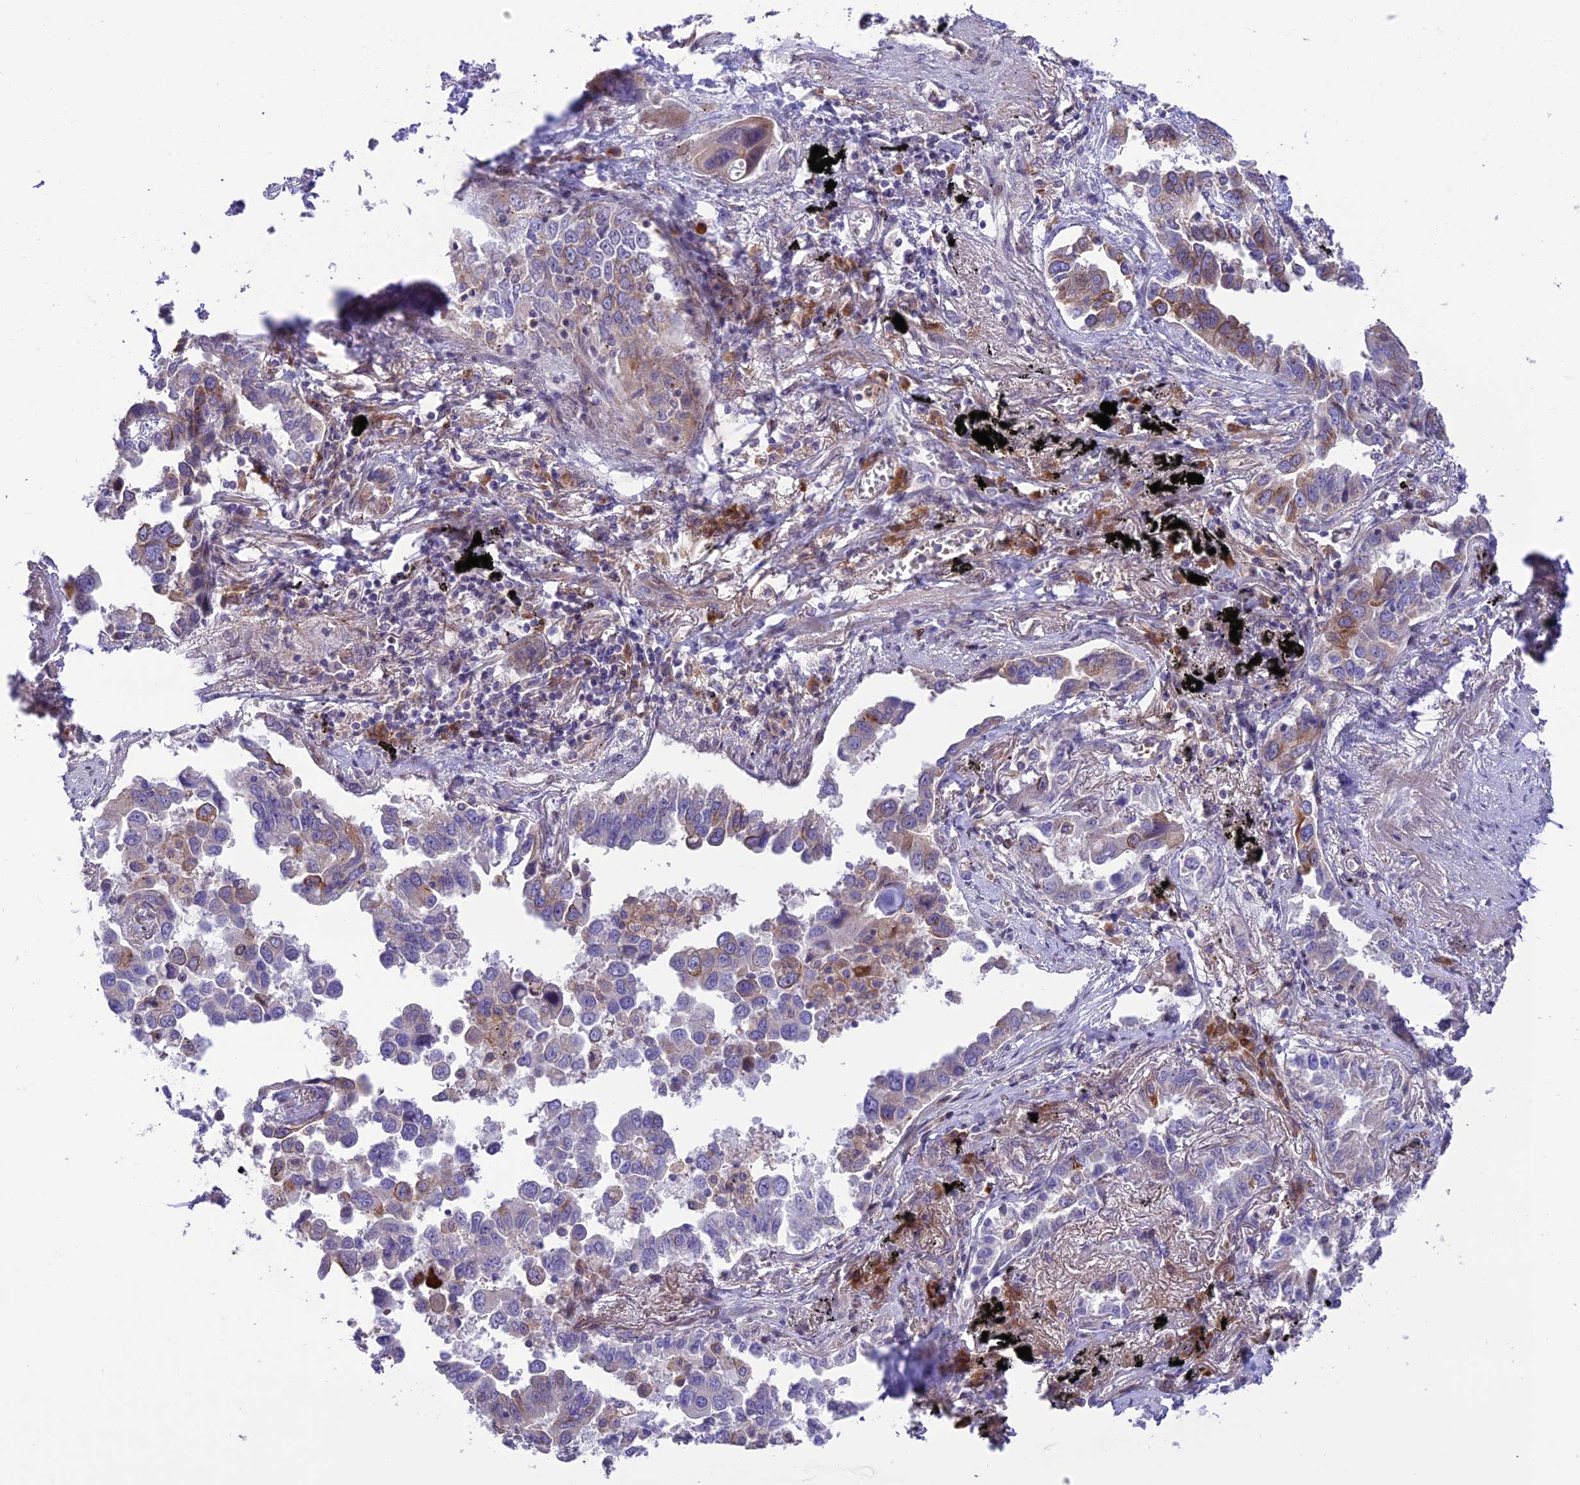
{"staining": {"intensity": "moderate", "quantity": "<25%", "location": "cytoplasmic/membranous"}, "tissue": "lung cancer", "cell_type": "Tumor cells", "image_type": "cancer", "snomed": [{"axis": "morphology", "description": "Adenocarcinoma, NOS"}, {"axis": "topography", "description": "Lung"}], "caption": "DAB (3,3'-diaminobenzidine) immunohistochemical staining of human lung cancer (adenocarcinoma) reveals moderate cytoplasmic/membranous protein expression in approximately <25% of tumor cells. The staining was performed using DAB, with brown indicating positive protein expression. Nuclei are stained blue with hematoxylin.", "gene": "JMY", "patient": {"sex": "male", "age": 67}}